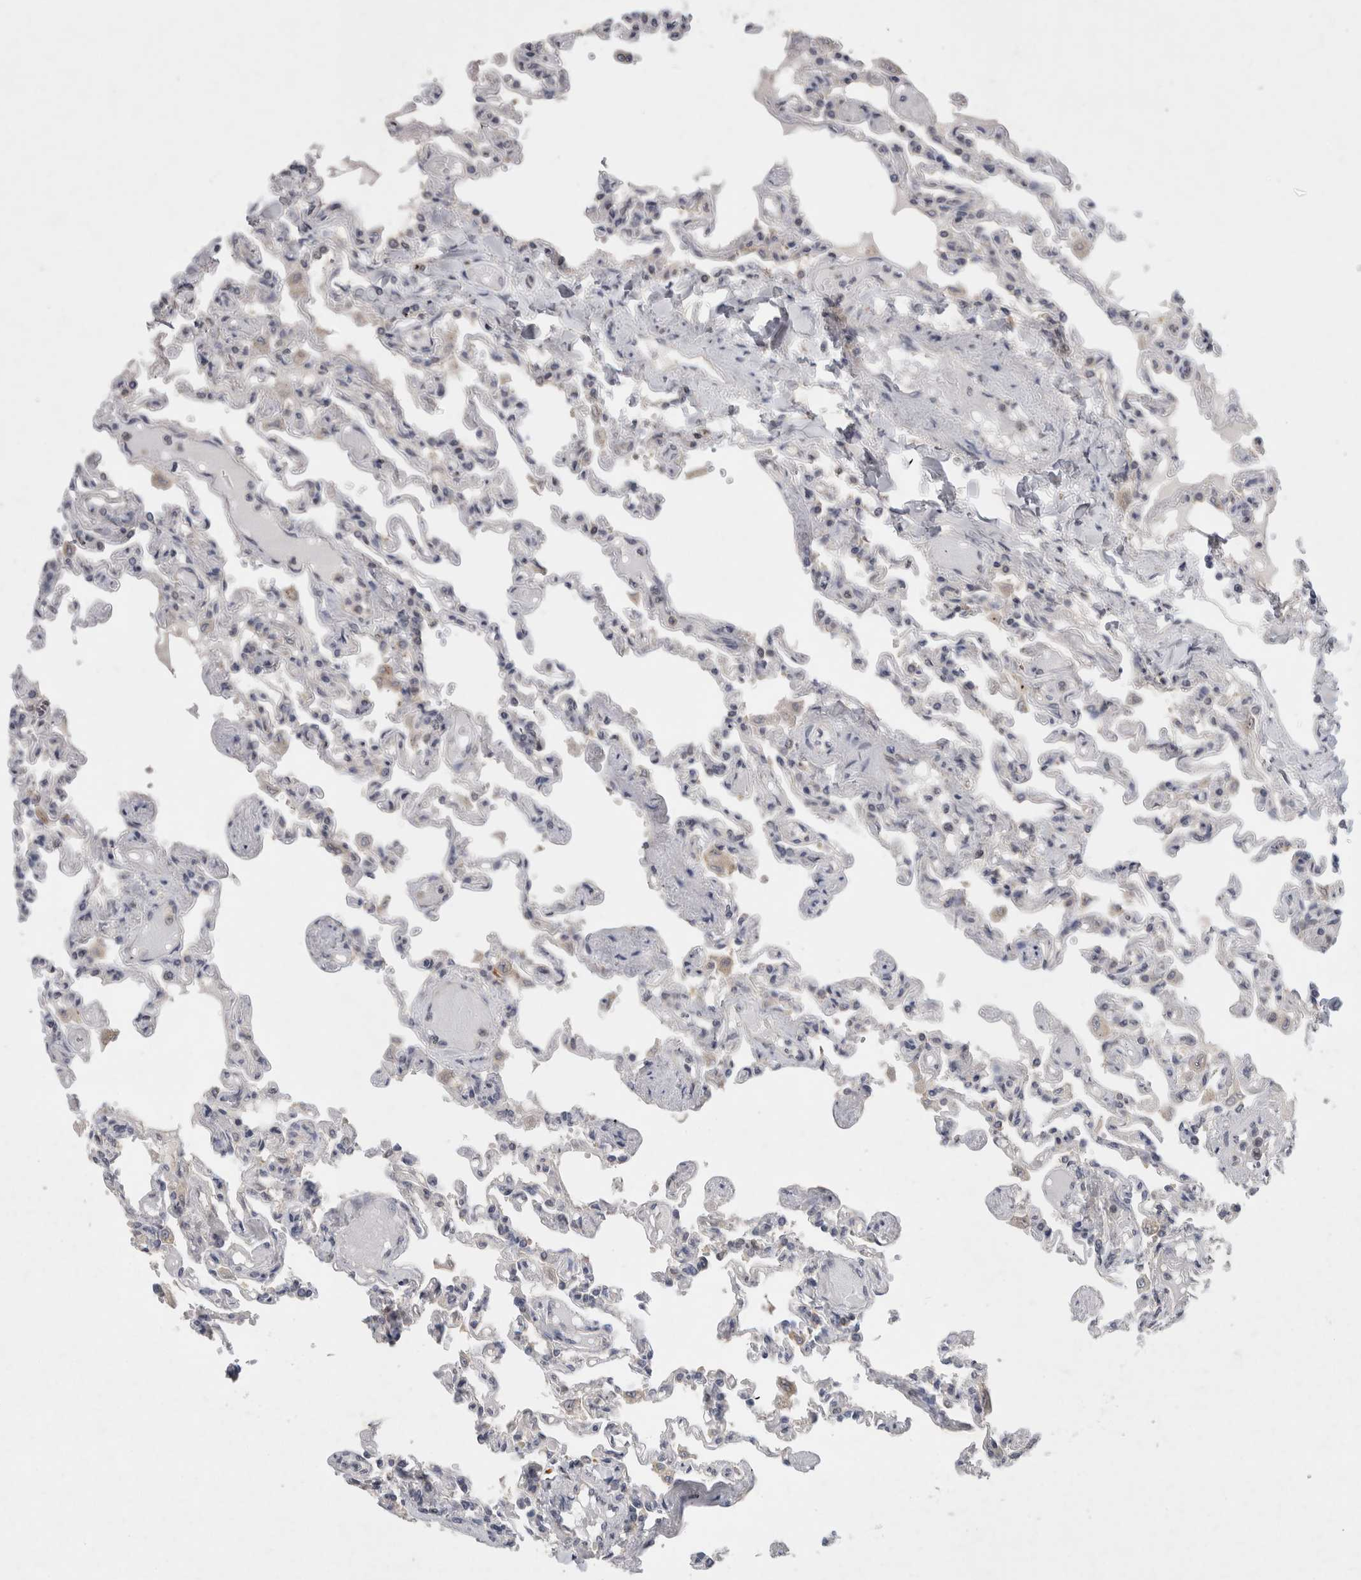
{"staining": {"intensity": "negative", "quantity": "none", "location": "none"}, "tissue": "lung", "cell_type": "Alveolar cells", "image_type": "normal", "snomed": [{"axis": "morphology", "description": "Normal tissue, NOS"}, {"axis": "topography", "description": "Lung"}], "caption": "Immunohistochemical staining of normal lung exhibits no significant expression in alveolar cells.", "gene": "AASDHPPT", "patient": {"sex": "male", "age": 21}}